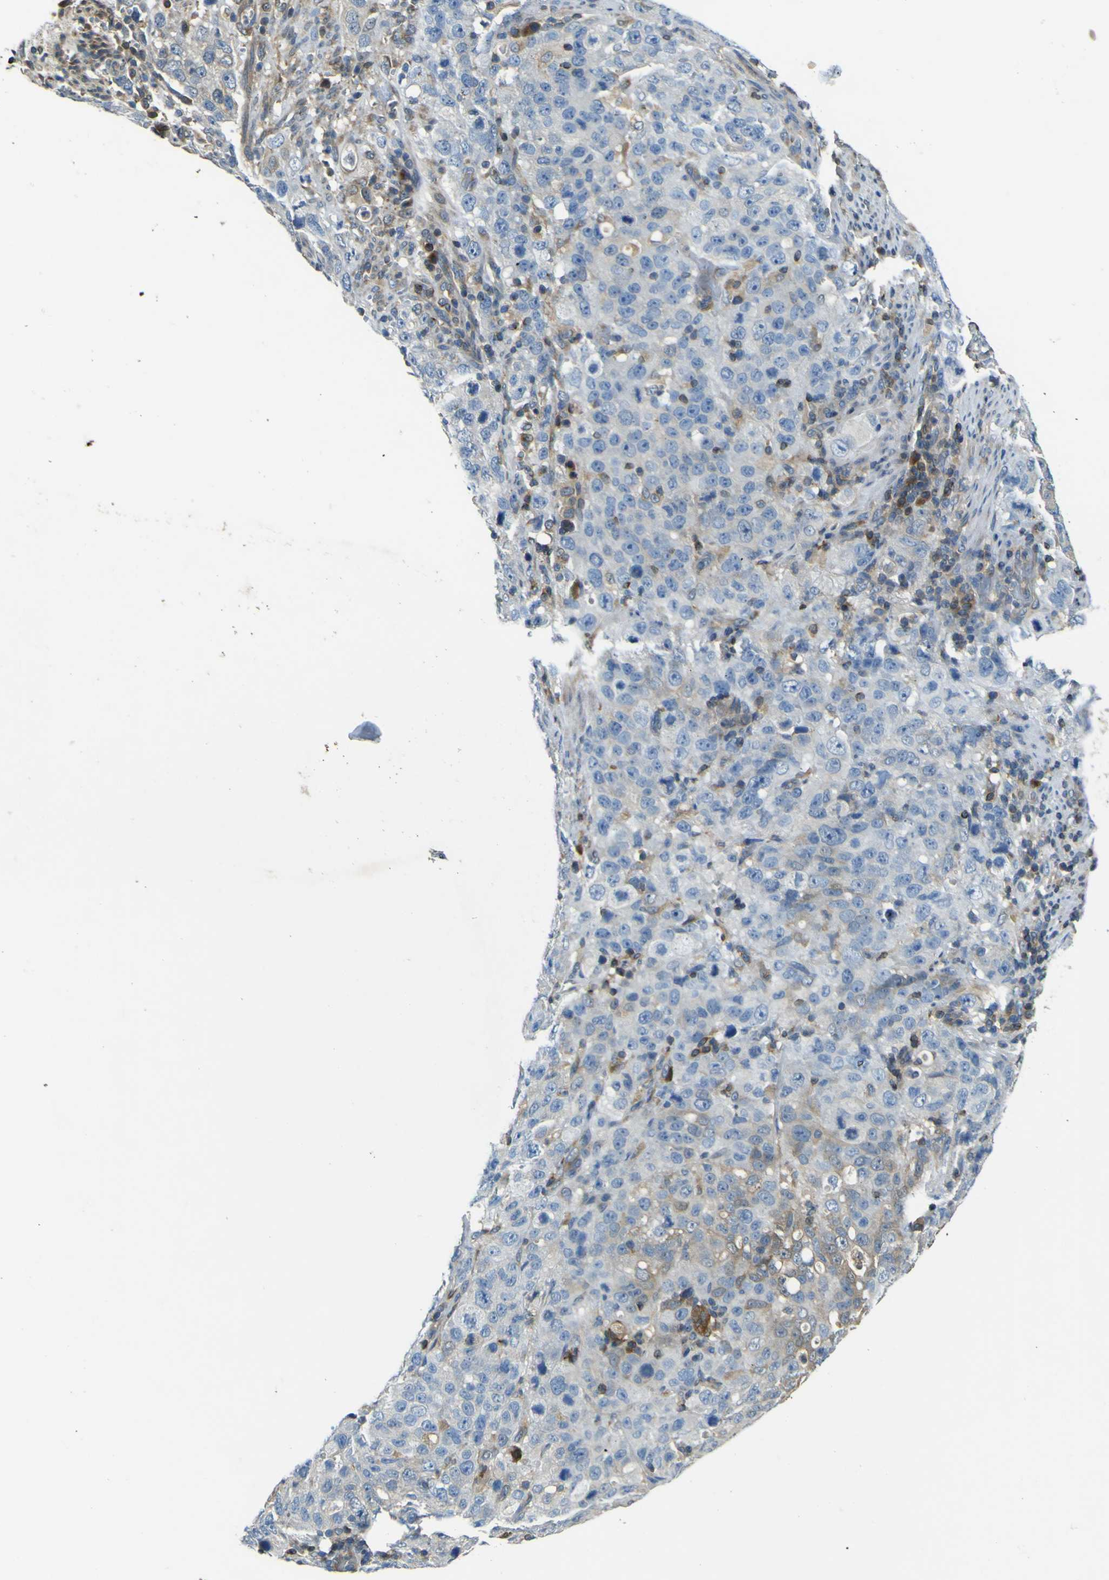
{"staining": {"intensity": "moderate", "quantity": "25%-75%", "location": "cytoplasmic/membranous"}, "tissue": "stomach cancer", "cell_type": "Tumor cells", "image_type": "cancer", "snomed": [{"axis": "morphology", "description": "Normal tissue, NOS"}, {"axis": "morphology", "description": "Adenocarcinoma, NOS"}, {"axis": "topography", "description": "Stomach"}], "caption": "This is an image of immunohistochemistry (IHC) staining of stomach cancer, which shows moderate staining in the cytoplasmic/membranous of tumor cells.", "gene": "EML2", "patient": {"sex": "male", "age": 48}}